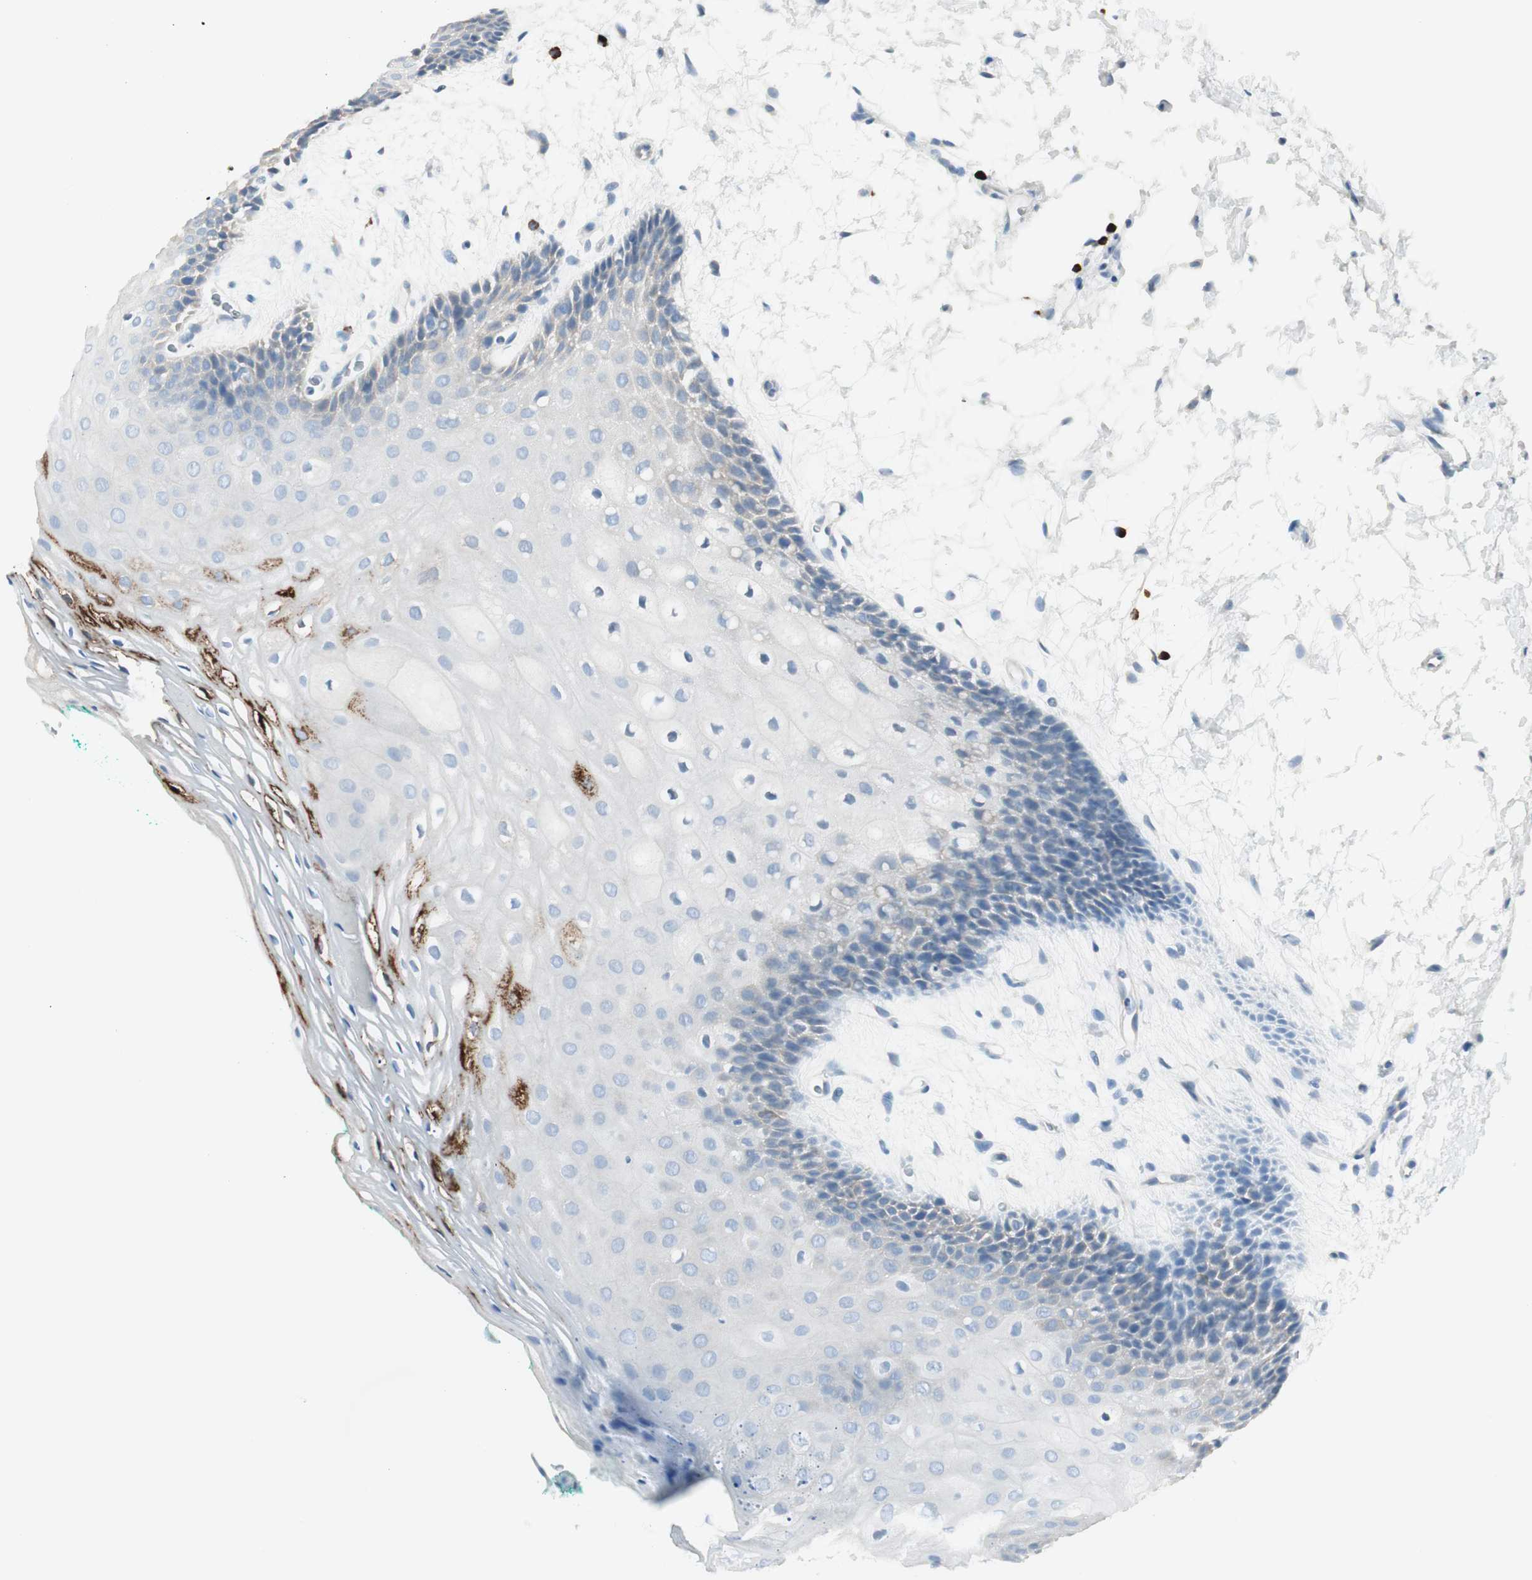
{"staining": {"intensity": "strong", "quantity": "<25%", "location": "cytoplasmic/membranous"}, "tissue": "oral mucosa", "cell_type": "Squamous epithelial cells", "image_type": "normal", "snomed": [{"axis": "morphology", "description": "Normal tissue, NOS"}, {"axis": "topography", "description": "Skeletal muscle"}, {"axis": "topography", "description": "Oral tissue"}, {"axis": "topography", "description": "Peripheral nerve tissue"}], "caption": "About <25% of squamous epithelial cells in unremarkable human oral mucosa display strong cytoplasmic/membranous protein positivity as visualized by brown immunohistochemical staining.", "gene": "DLG4", "patient": {"sex": "female", "age": 84}}